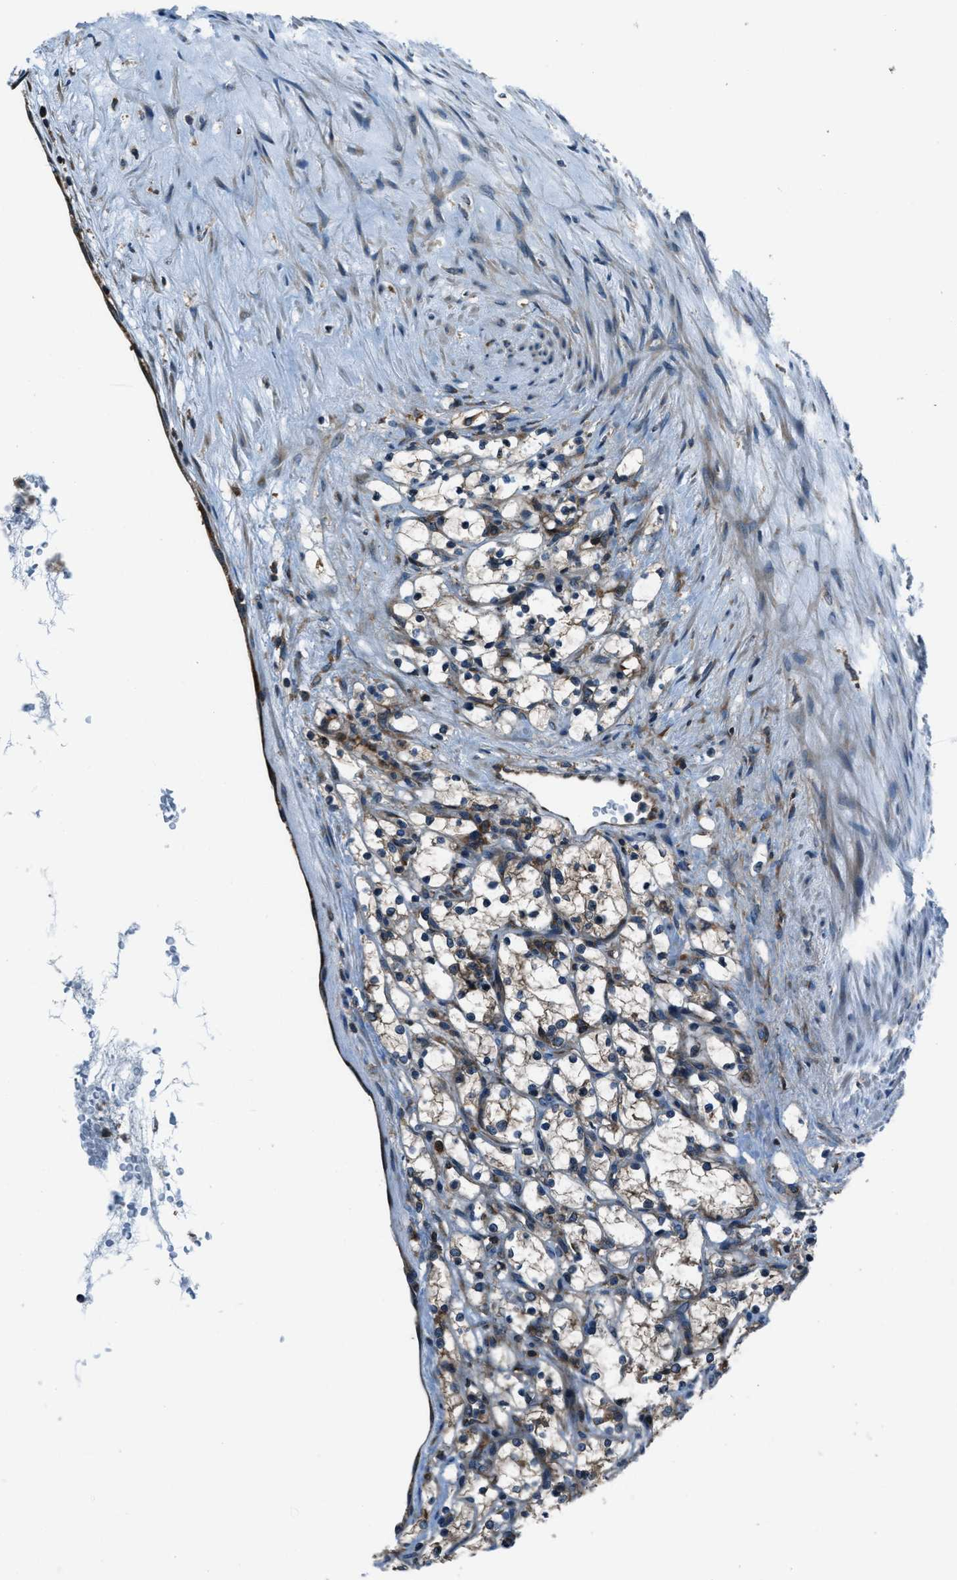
{"staining": {"intensity": "negative", "quantity": "none", "location": "none"}, "tissue": "renal cancer", "cell_type": "Tumor cells", "image_type": "cancer", "snomed": [{"axis": "morphology", "description": "Adenocarcinoma, NOS"}, {"axis": "topography", "description": "Kidney"}], "caption": "Immunohistochemical staining of renal cancer displays no significant staining in tumor cells. (DAB (3,3'-diaminobenzidine) IHC, high magnification).", "gene": "ARFGAP2", "patient": {"sex": "female", "age": 69}}